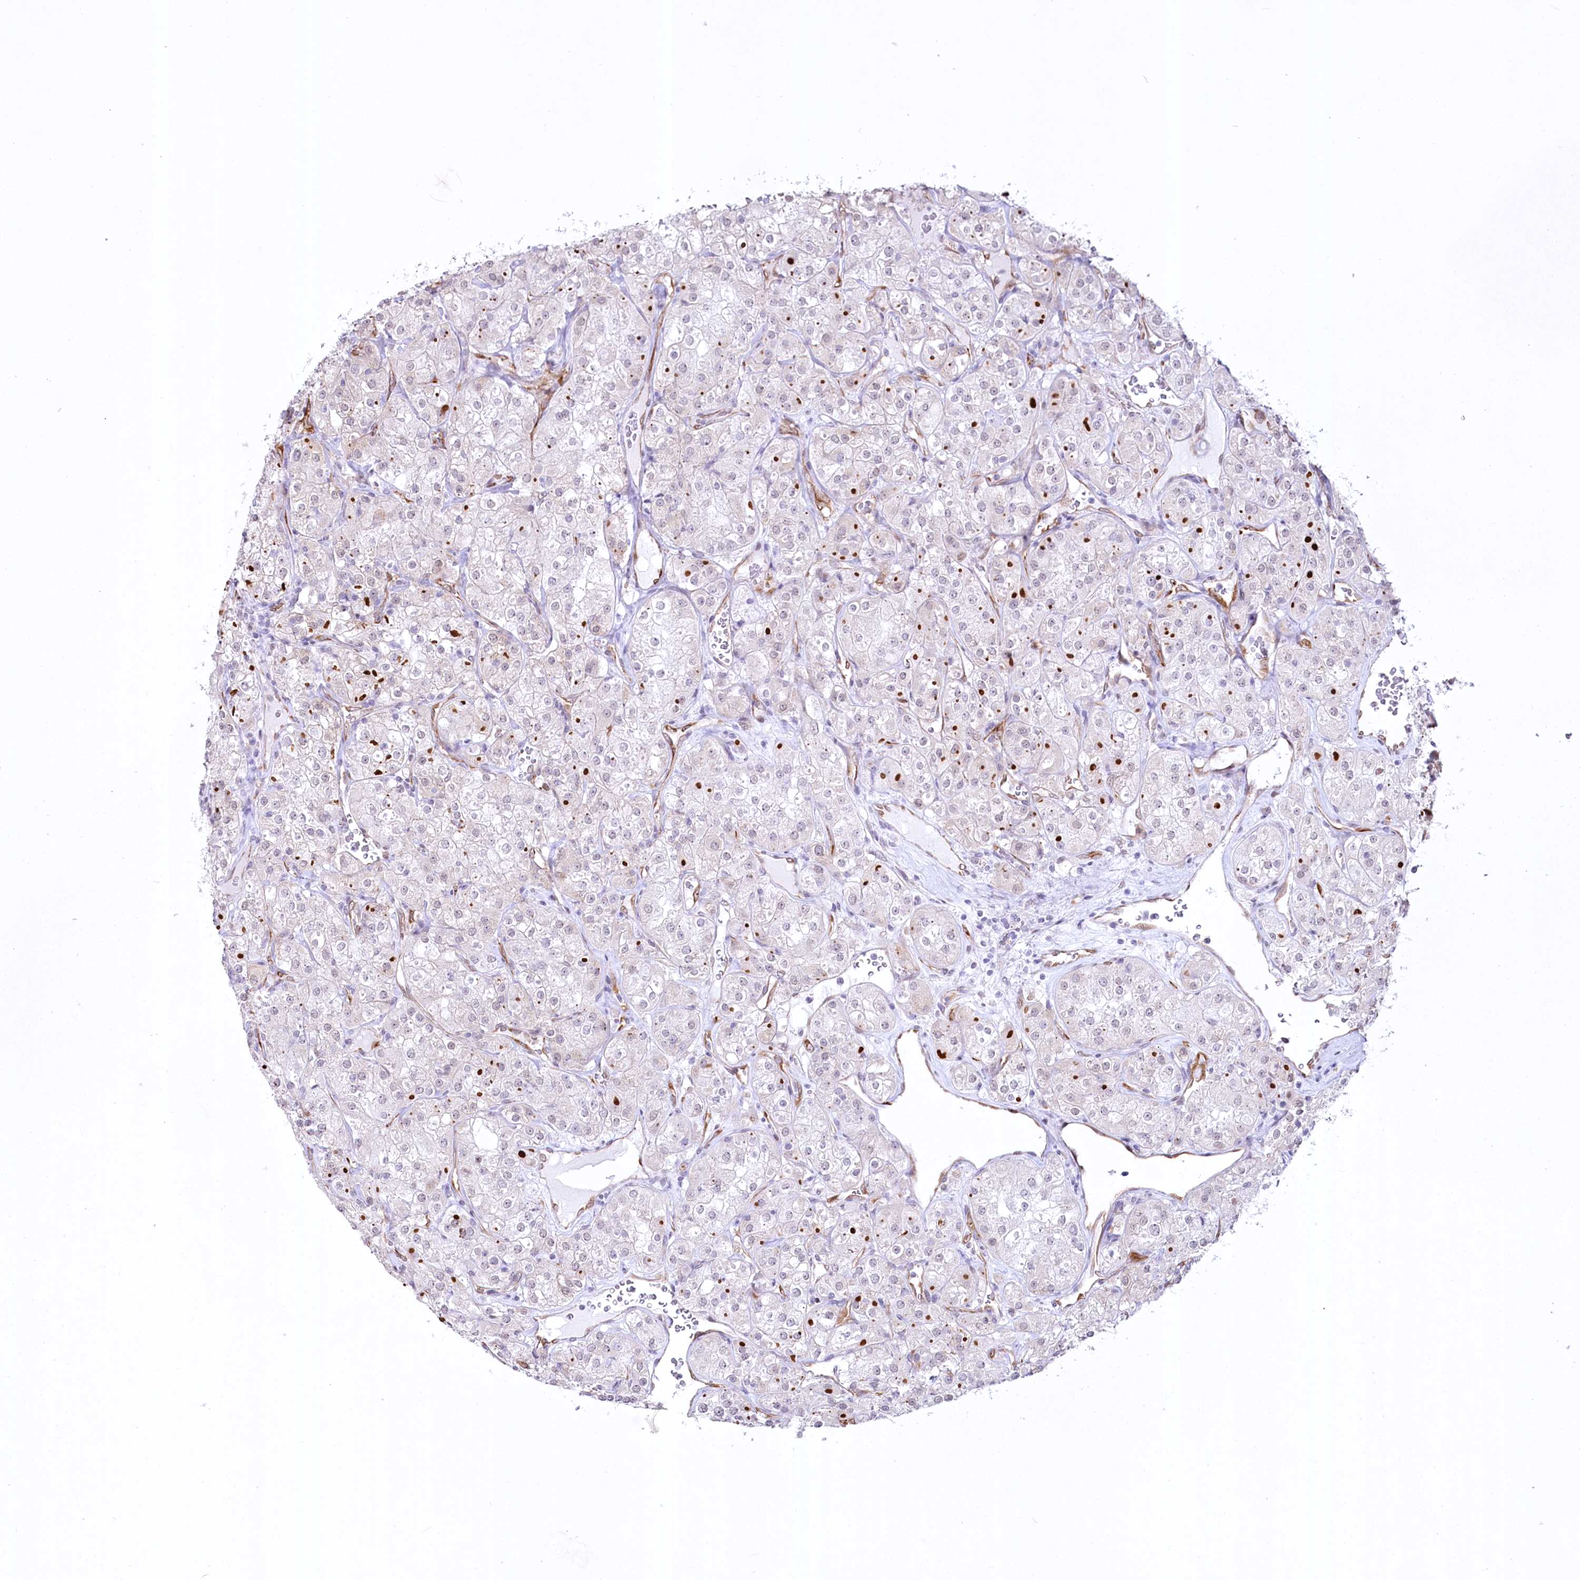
{"staining": {"intensity": "negative", "quantity": "none", "location": "none"}, "tissue": "renal cancer", "cell_type": "Tumor cells", "image_type": "cancer", "snomed": [{"axis": "morphology", "description": "Adenocarcinoma, NOS"}, {"axis": "topography", "description": "Kidney"}], "caption": "There is no significant staining in tumor cells of adenocarcinoma (renal).", "gene": "YBX3", "patient": {"sex": "male", "age": 77}}